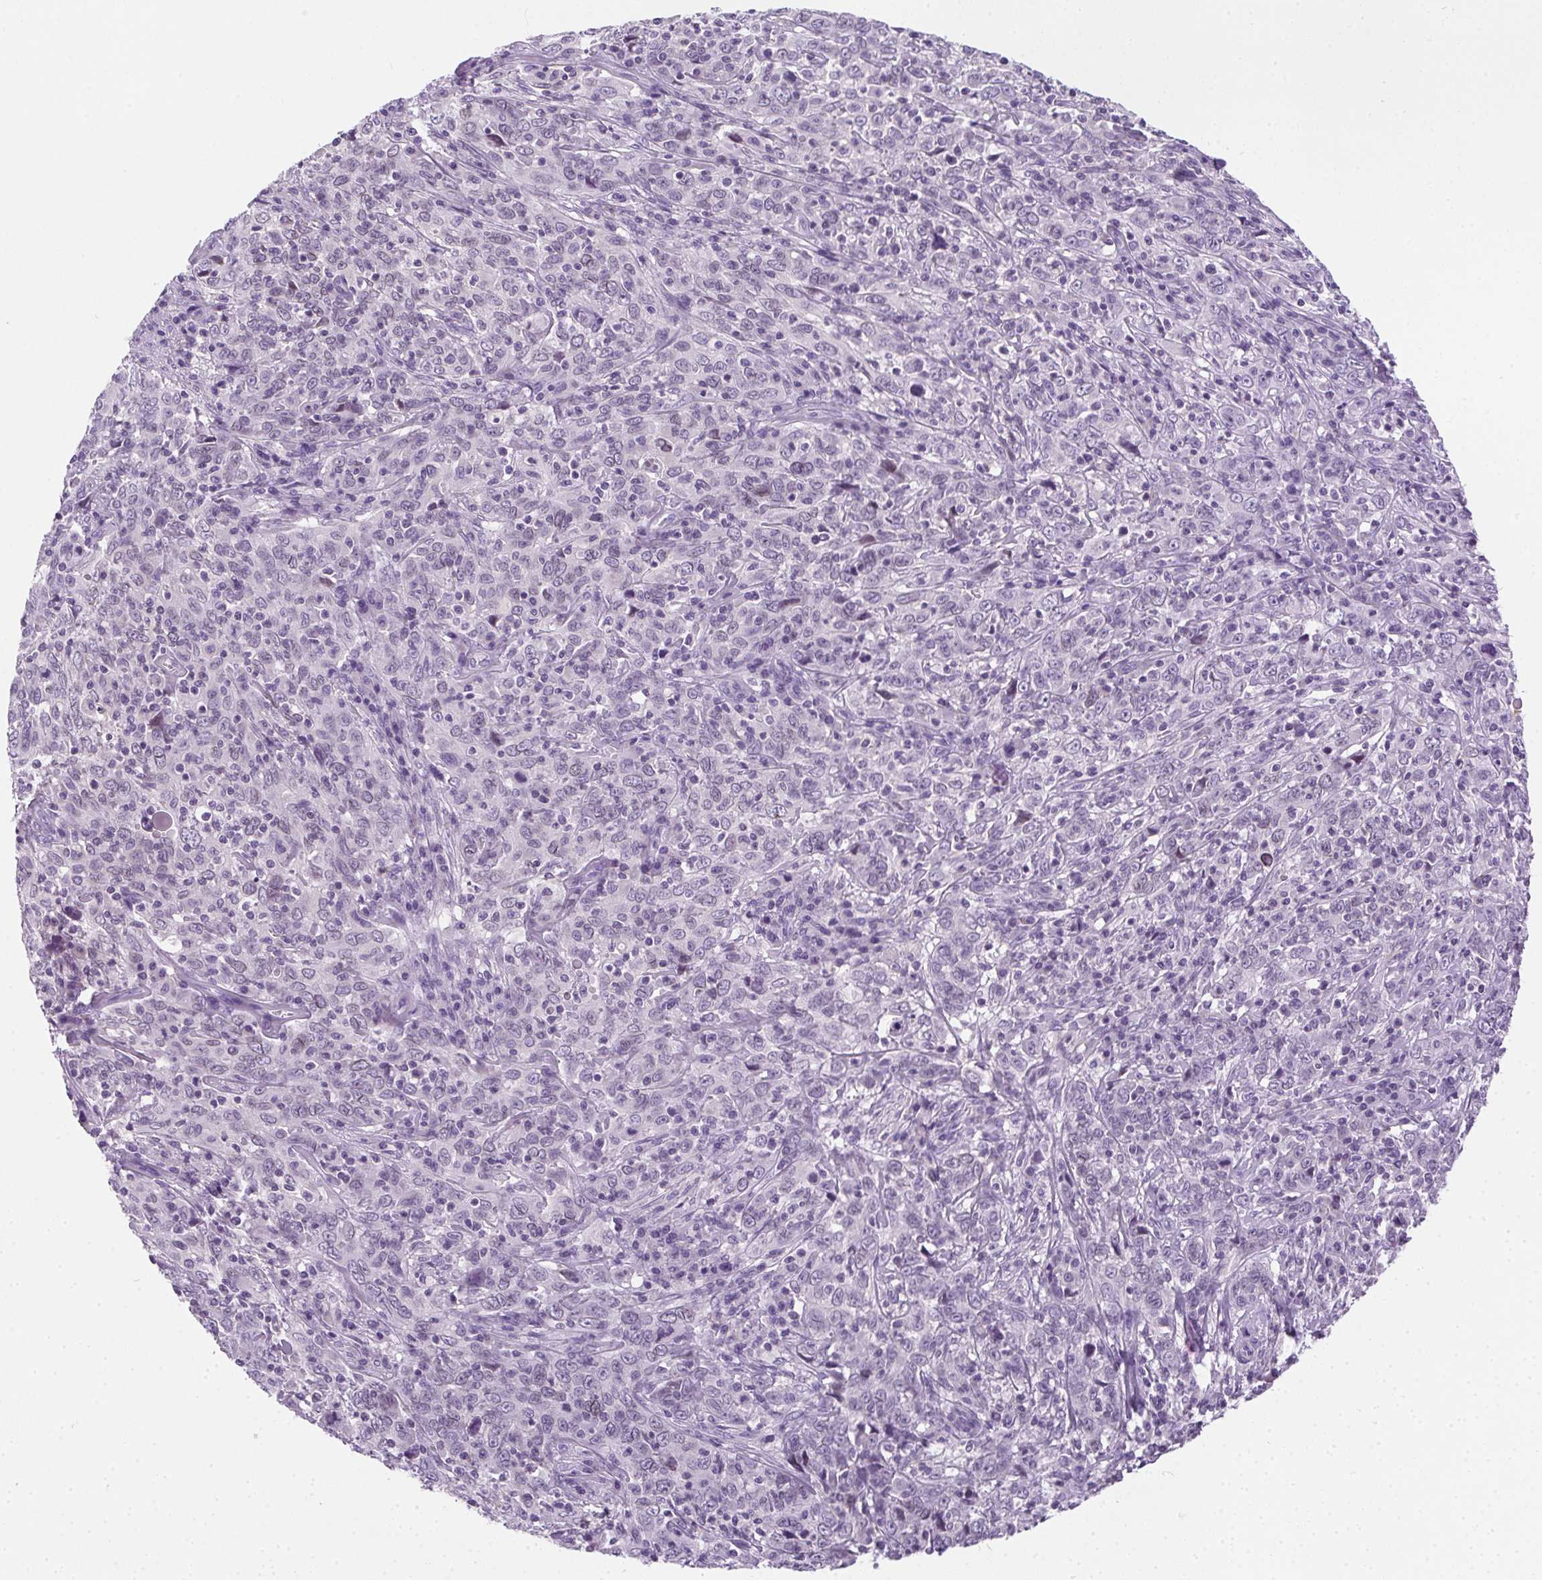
{"staining": {"intensity": "negative", "quantity": "none", "location": "none"}, "tissue": "cervical cancer", "cell_type": "Tumor cells", "image_type": "cancer", "snomed": [{"axis": "morphology", "description": "Squamous cell carcinoma, NOS"}, {"axis": "topography", "description": "Cervix"}], "caption": "Photomicrograph shows no protein positivity in tumor cells of cervical cancer tissue.", "gene": "SSTR4", "patient": {"sex": "female", "age": 46}}